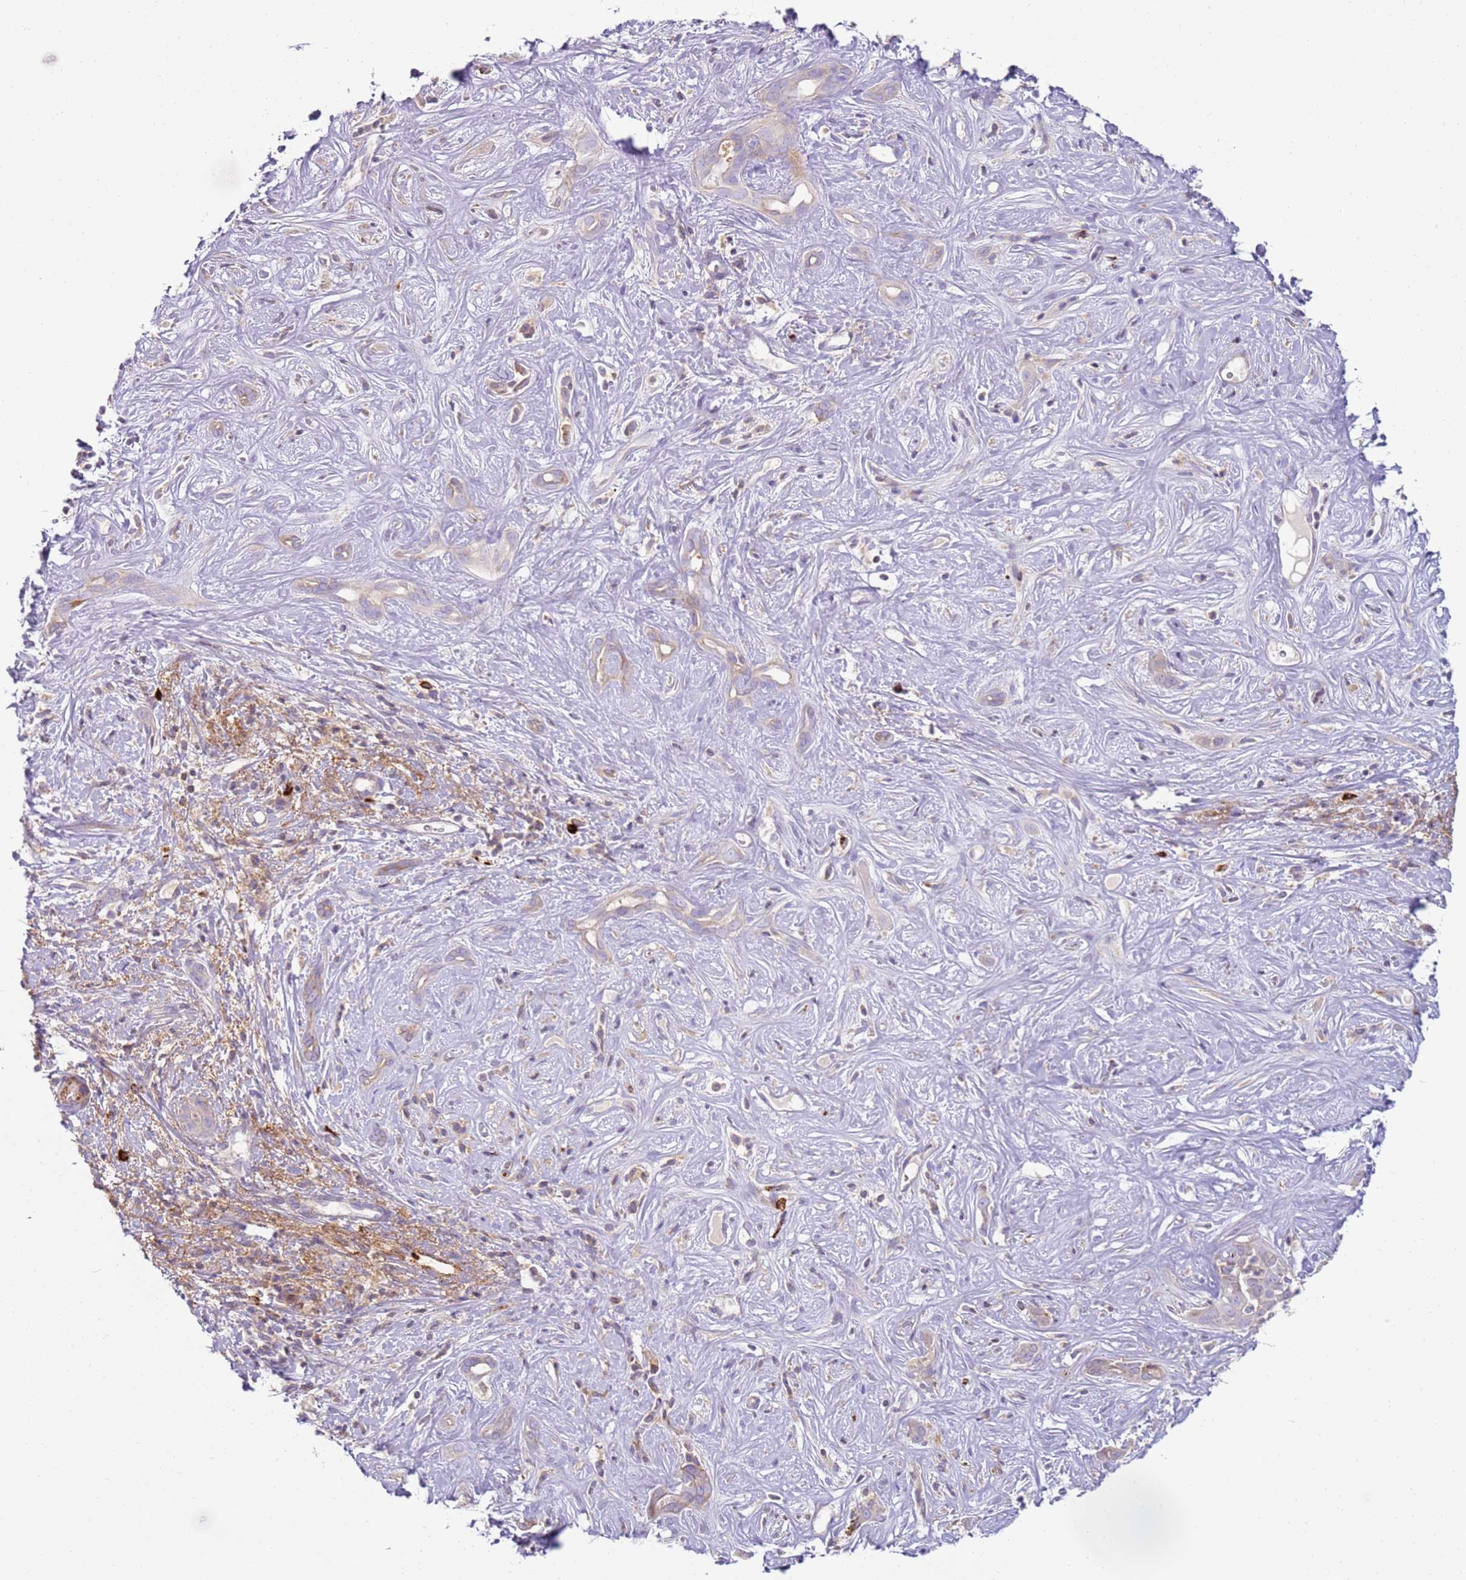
{"staining": {"intensity": "negative", "quantity": "none", "location": "none"}, "tissue": "liver cancer", "cell_type": "Tumor cells", "image_type": "cancer", "snomed": [{"axis": "morphology", "description": "Cholangiocarcinoma"}, {"axis": "topography", "description": "Liver"}], "caption": "Protein analysis of liver cancer exhibits no significant positivity in tumor cells.", "gene": "FPR1", "patient": {"sex": "male", "age": 67}}